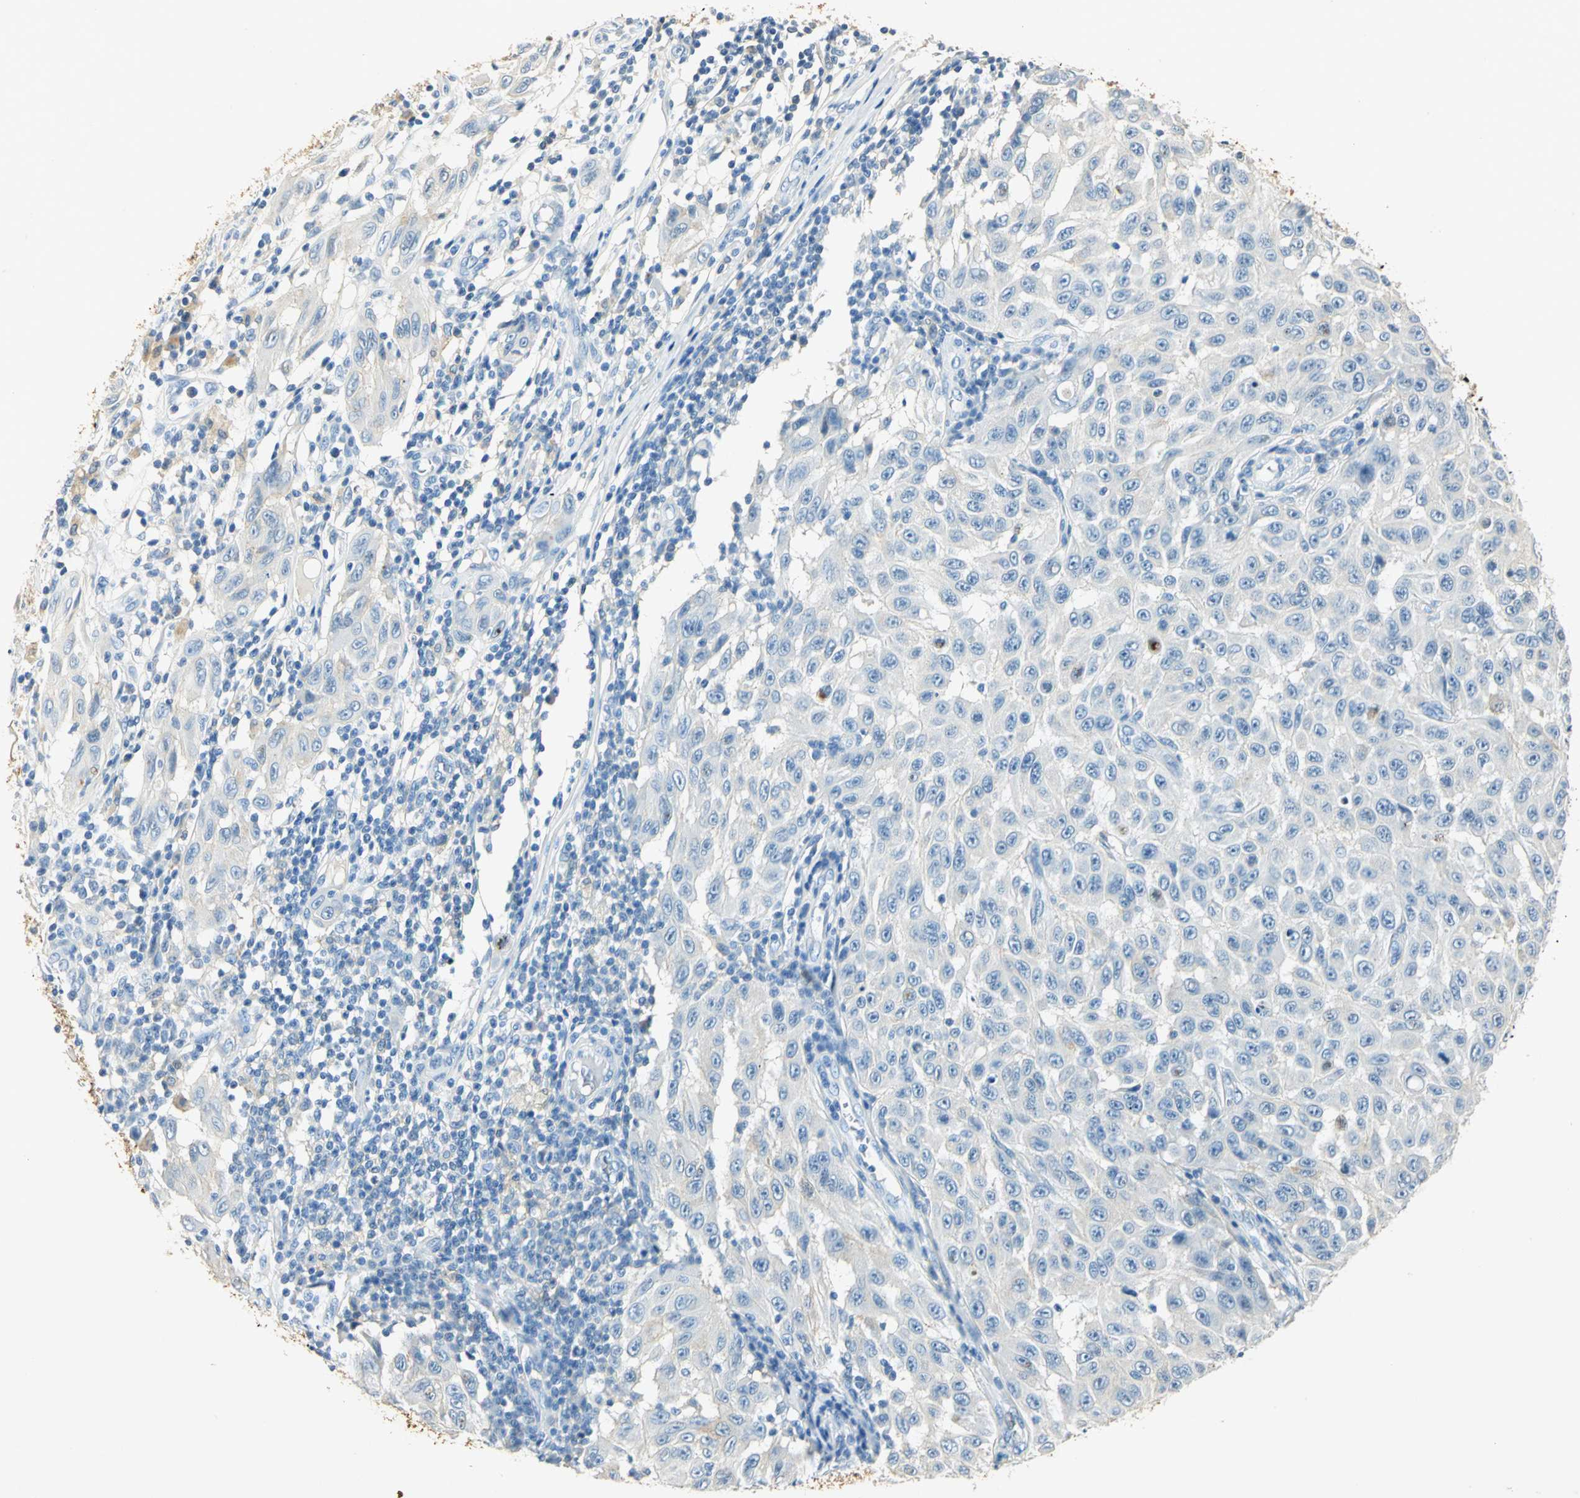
{"staining": {"intensity": "negative", "quantity": "none", "location": "none"}, "tissue": "melanoma", "cell_type": "Tumor cells", "image_type": "cancer", "snomed": [{"axis": "morphology", "description": "Malignant melanoma, NOS"}, {"axis": "topography", "description": "Skin"}], "caption": "Tumor cells show no significant protein positivity in melanoma.", "gene": "ANXA4", "patient": {"sex": "male", "age": 30}}